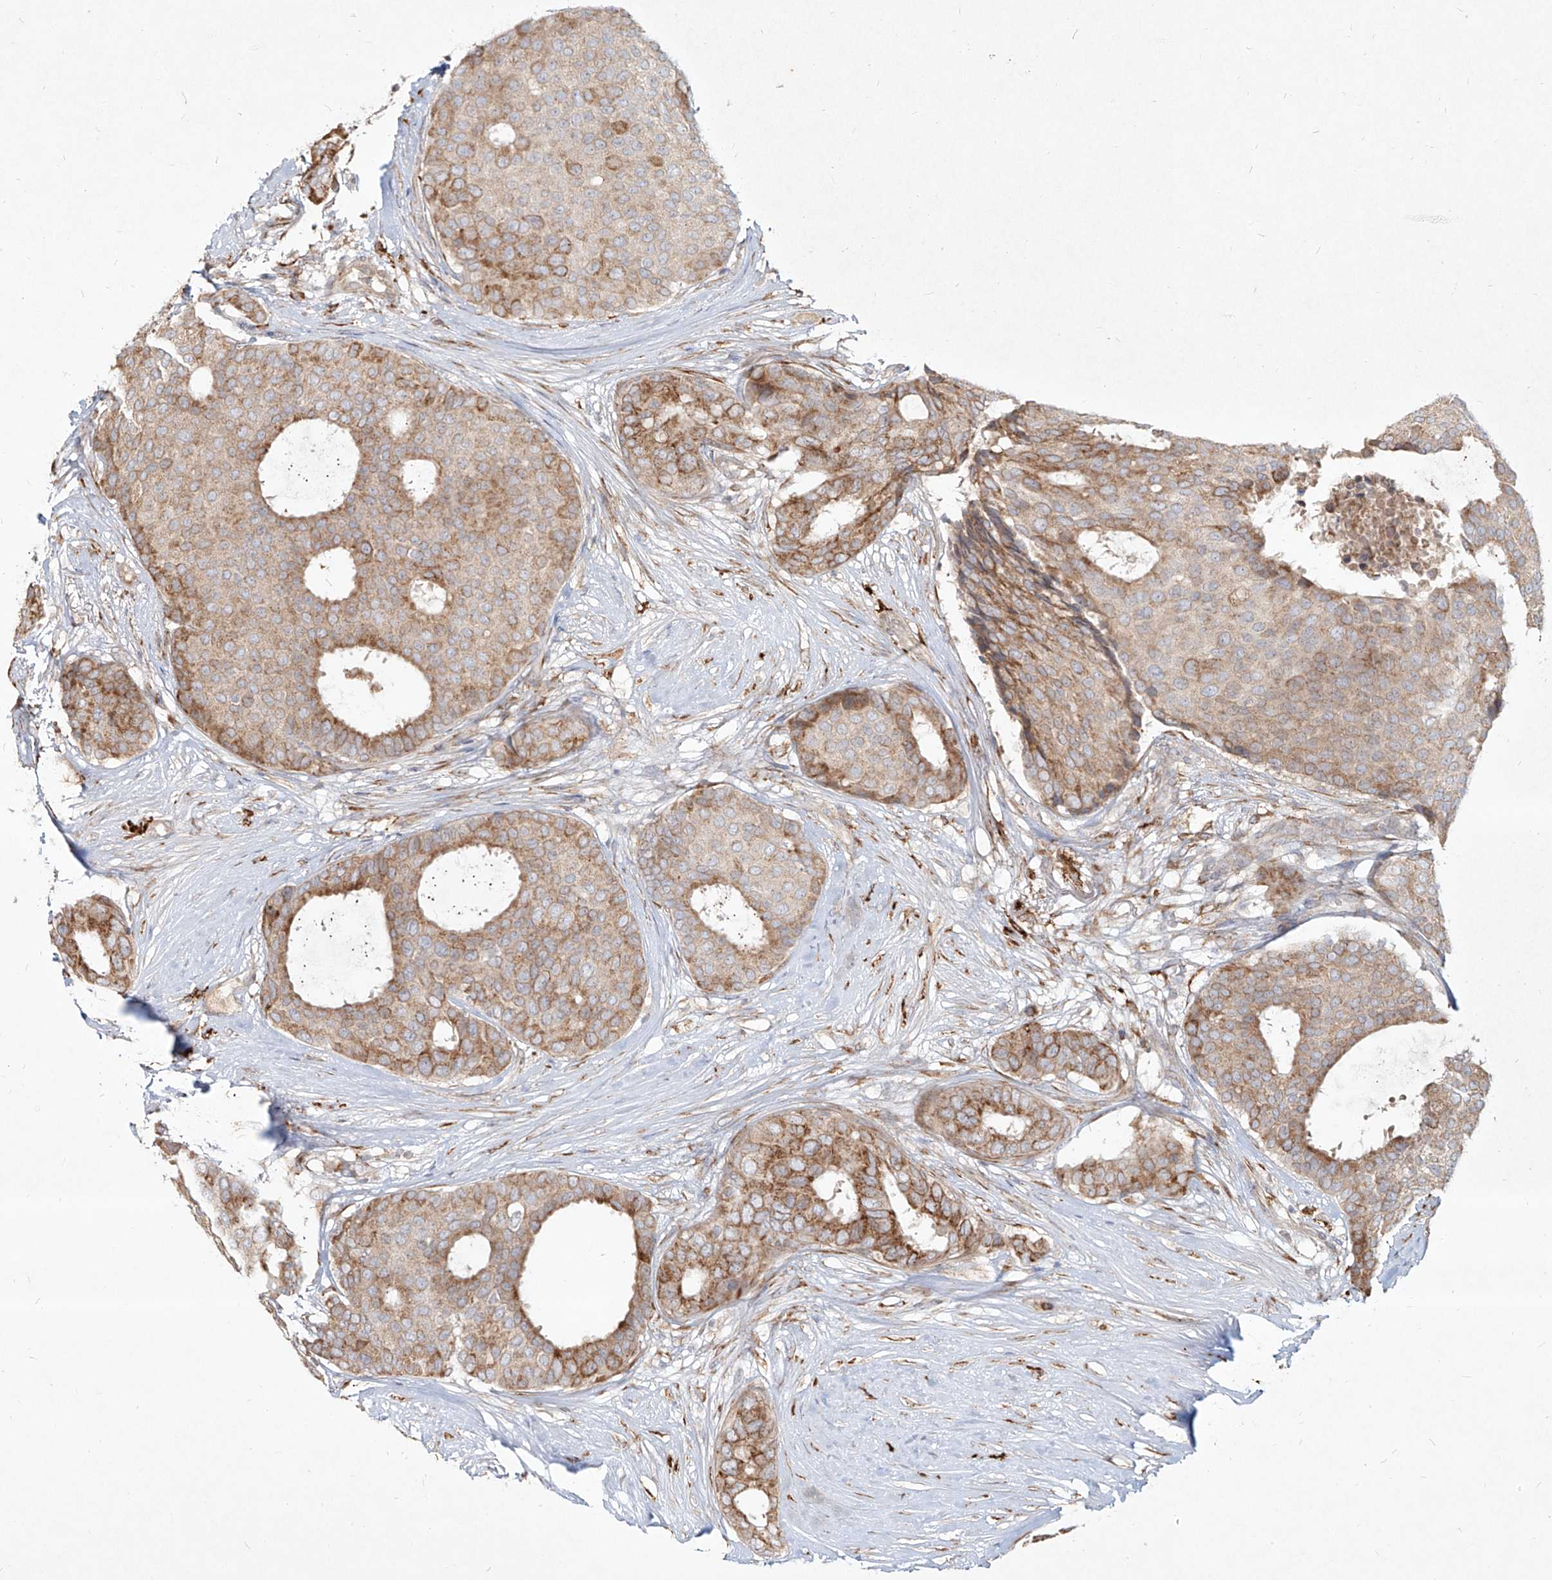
{"staining": {"intensity": "moderate", "quantity": ">75%", "location": "cytoplasmic/membranous"}, "tissue": "breast cancer", "cell_type": "Tumor cells", "image_type": "cancer", "snomed": [{"axis": "morphology", "description": "Duct carcinoma"}, {"axis": "topography", "description": "Breast"}], "caption": "Breast cancer (invasive ductal carcinoma) stained with IHC reveals moderate cytoplasmic/membranous expression in about >75% of tumor cells.", "gene": "CD209", "patient": {"sex": "female", "age": 75}}